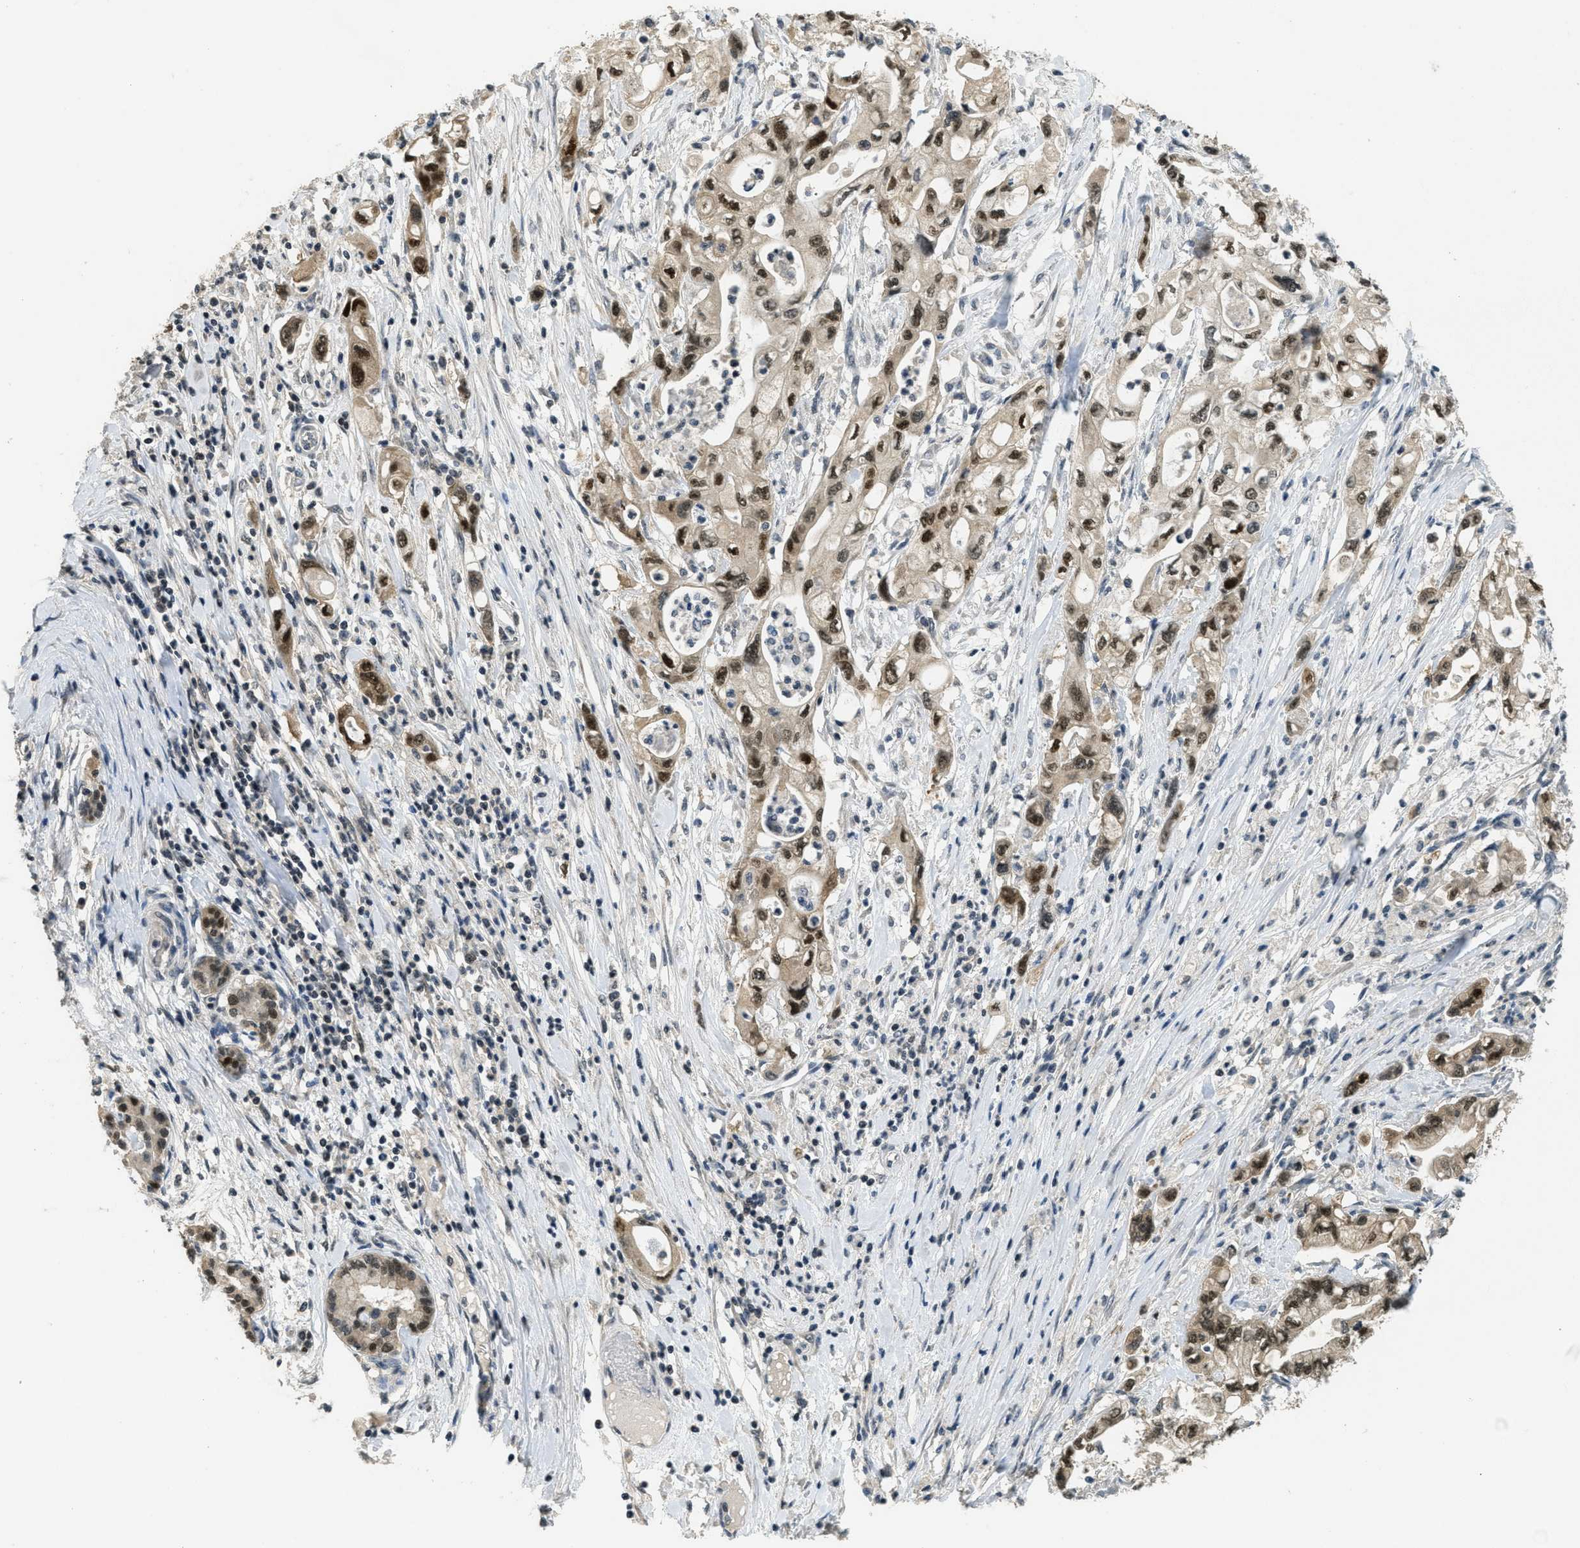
{"staining": {"intensity": "strong", "quantity": ">75%", "location": "nuclear"}, "tissue": "pancreatic cancer", "cell_type": "Tumor cells", "image_type": "cancer", "snomed": [{"axis": "morphology", "description": "Adenocarcinoma, NOS"}, {"axis": "topography", "description": "Pancreas"}], "caption": "A brown stain labels strong nuclear expression of a protein in human adenocarcinoma (pancreatic) tumor cells. (IHC, brightfield microscopy, high magnification).", "gene": "DNAJB1", "patient": {"sex": "male", "age": 79}}